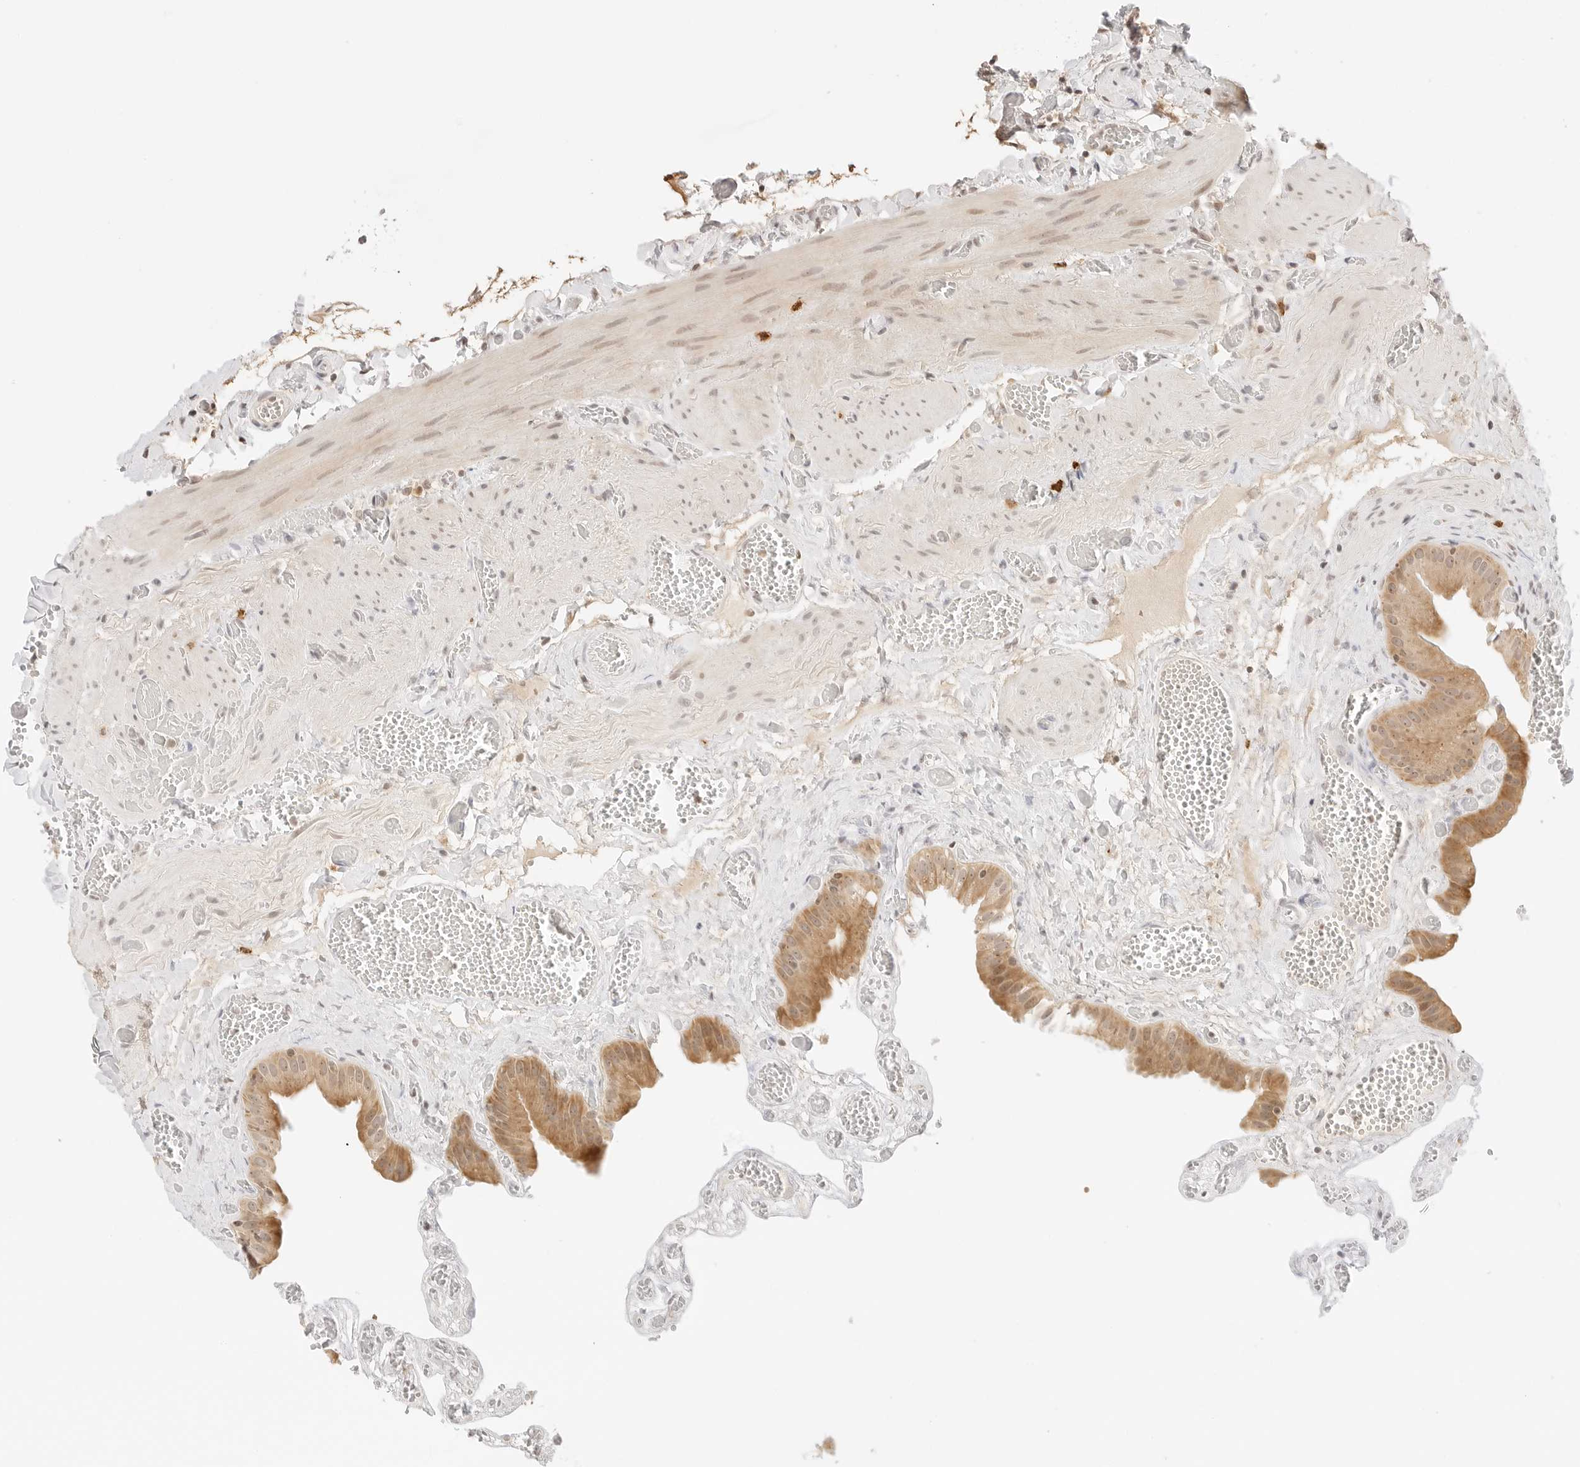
{"staining": {"intensity": "moderate", "quantity": ">75%", "location": "cytoplasmic/membranous,nuclear"}, "tissue": "gallbladder", "cell_type": "Glandular cells", "image_type": "normal", "snomed": [{"axis": "morphology", "description": "Normal tissue, NOS"}, {"axis": "topography", "description": "Gallbladder"}], "caption": "IHC photomicrograph of benign gallbladder: human gallbladder stained using IHC reveals medium levels of moderate protein expression localized specifically in the cytoplasmic/membranous,nuclear of glandular cells, appearing as a cytoplasmic/membranous,nuclear brown color.", "gene": "SEPTIN4", "patient": {"sex": "female", "age": 64}}